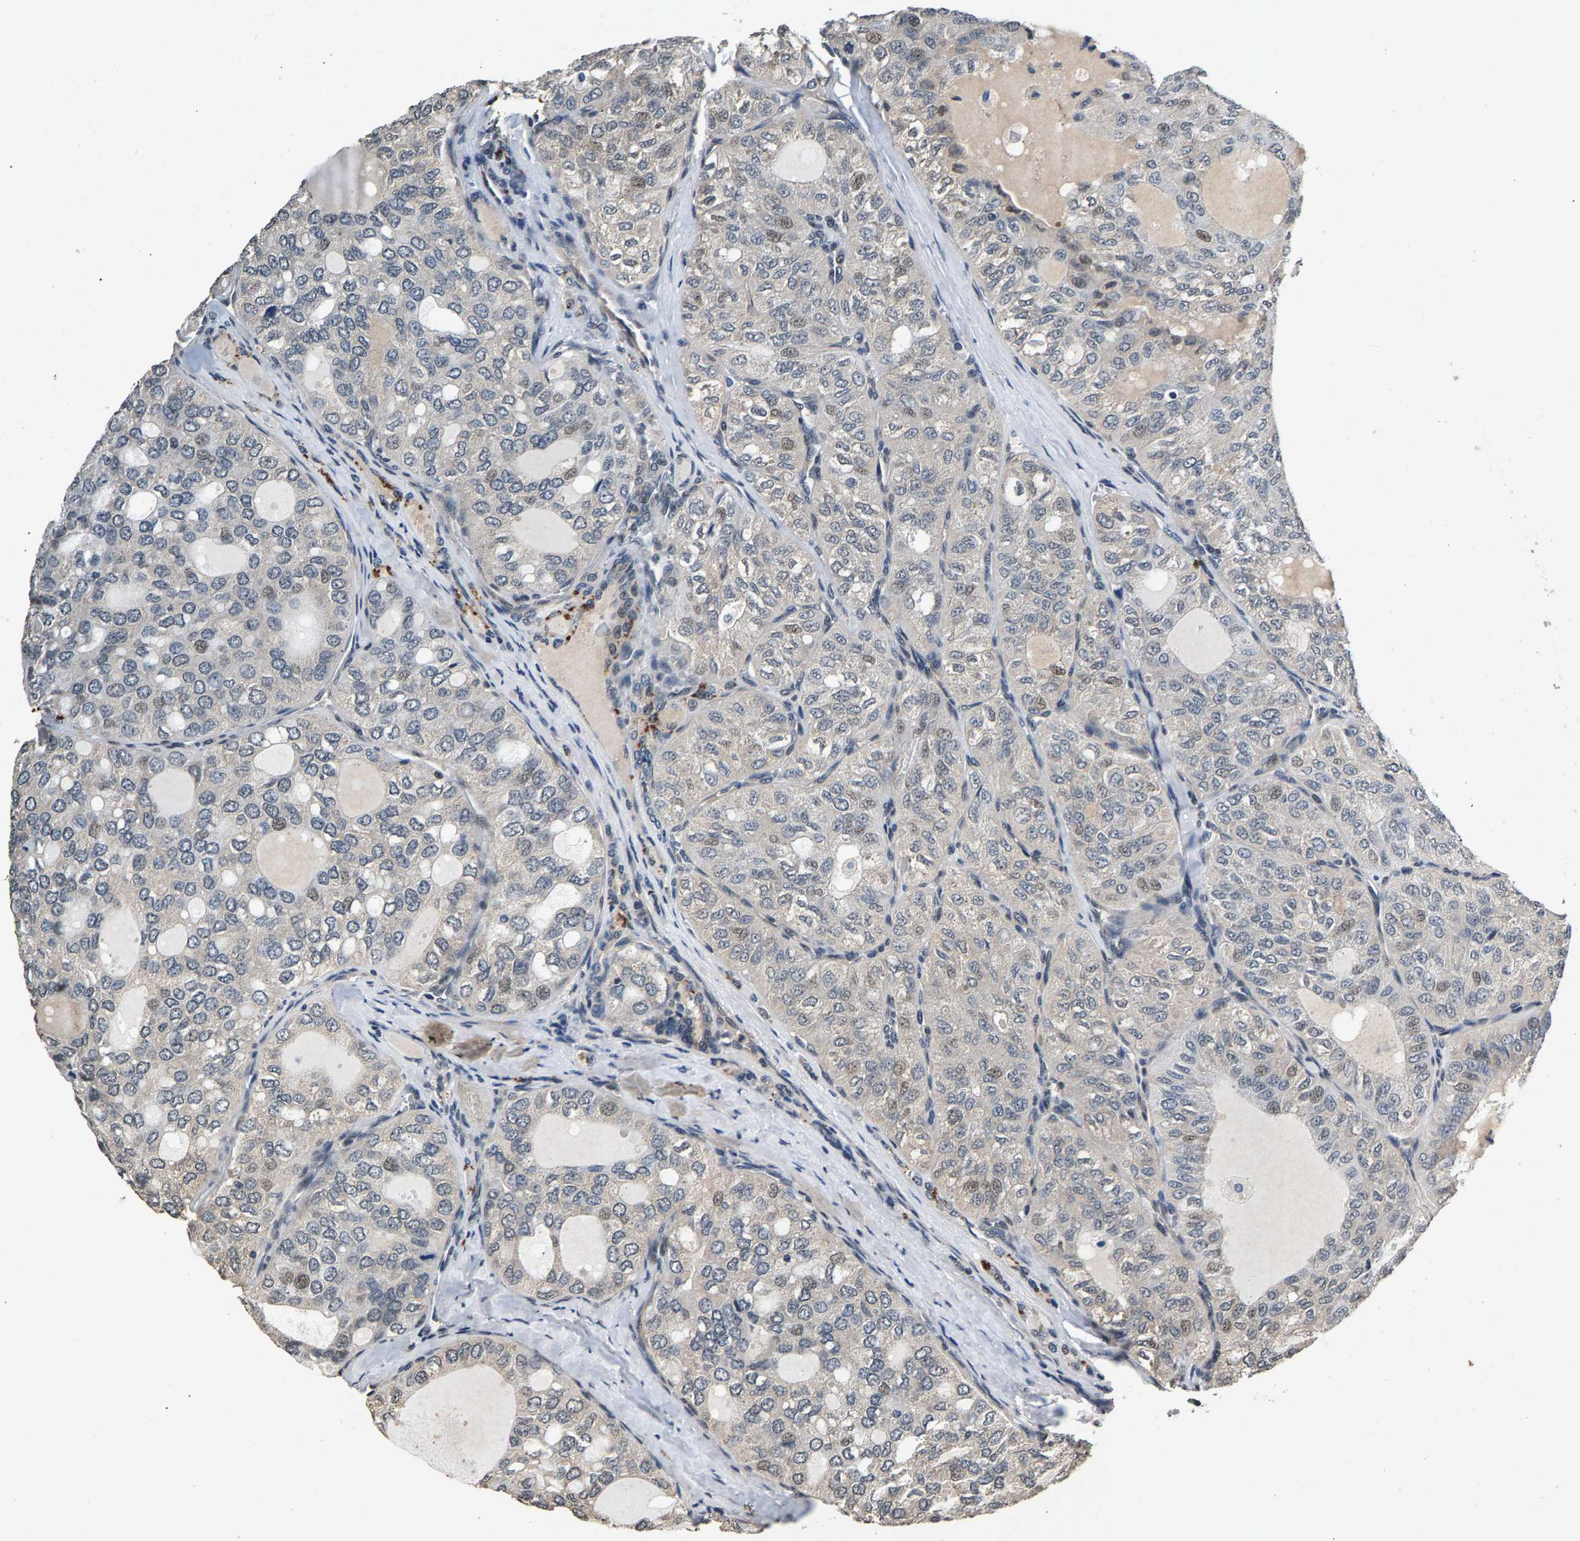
{"staining": {"intensity": "weak", "quantity": "<25%", "location": "nuclear"}, "tissue": "thyroid cancer", "cell_type": "Tumor cells", "image_type": "cancer", "snomed": [{"axis": "morphology", "description": "Follicular adenoma carcinoma, NOS"}, {"axis": "topography", "description": "Thyroid gland"}], "caption": "Photomicrograph shows no significant protein staining in tumor cells of thyroid cancer. Brightfield microscopy of immunohistochemistry (IHC) stained with DAB (3,3'-diaminobenzidine) (brown) and hematoxylin (blue), captured at high magnification.", "gene": "RBM33", "patient": {"sex": "male", "age": 75}}